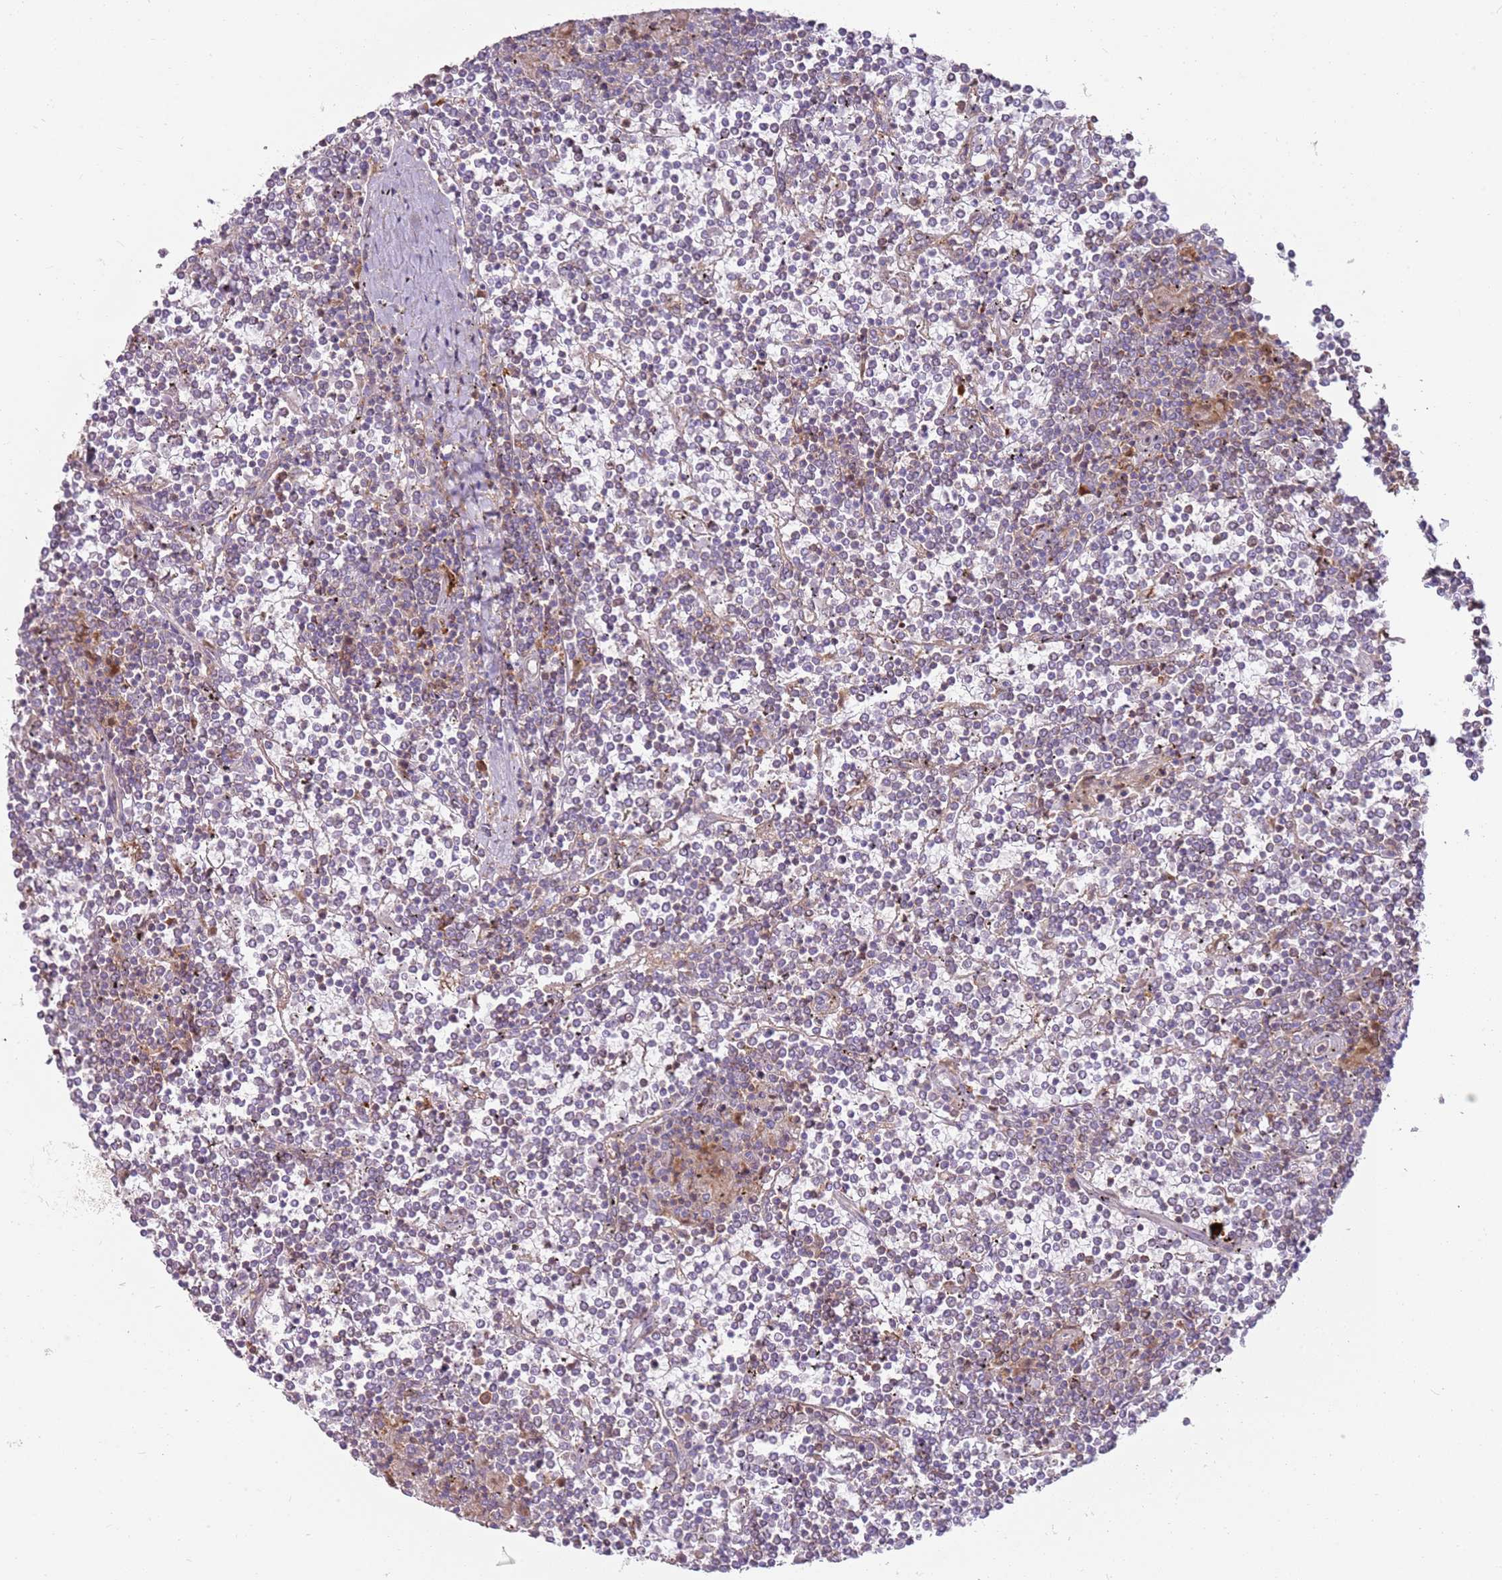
{"staining": {"intensity": "weak", "quantity": "<25%", "location": "cytoplasmic/membranous"}, "tissue": "lymphoma", "cell_type": "Tumor cells", "image_type": "cancer", "snomed": [{"axis": "morphology", "description": "Malignant lymphoma, non-Hodgkin's type, Low grade"}, {"axis": "topography", "description": "Spleen"}], "caption": "The photomicrograph reveals no staining of tumor cells in low-grade malignant lymphoma, non-Hodgkin's type.", "gene": "FPR1", "patient": {"sex": "female", "age": 19}}